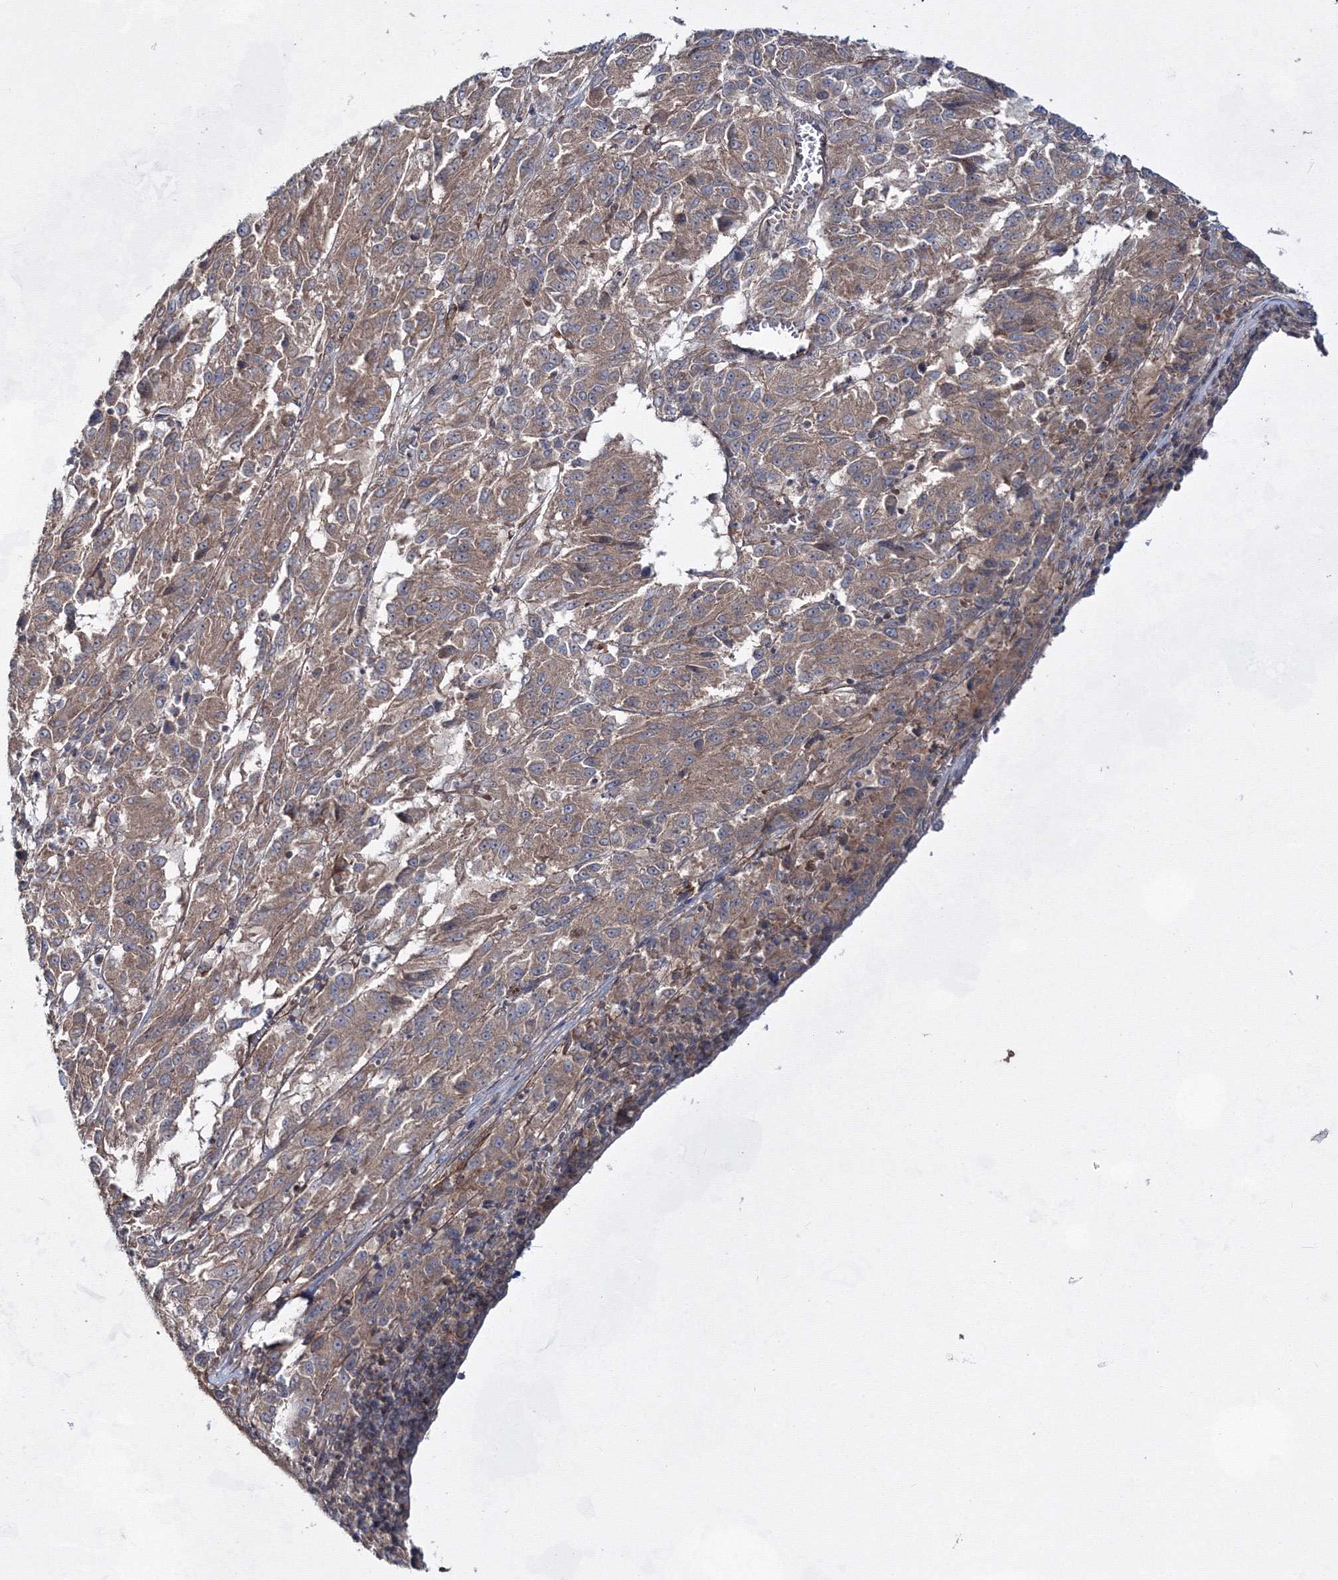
{"staining": {"intensity": "weak", "quantity": ">75%", "location": "cytoplasmic/membranous"}, "tissue": "melanoma", "cell_type": "Tumor cells", "image_type": "cancer", "snomed": [{"axis": "morphology", "description": "Malignant melanoma, Metastatic site"}, {"axis": "topography", "description": "Lung"}], "caption": "A low amount of weak cytoplasmic/membranous staining is identified in about >75% of tumor cells in malignant melanoma (metastatic site) tissue.", "gene": "EXOC6", "patient": {"sex": "male", "age": 64}}